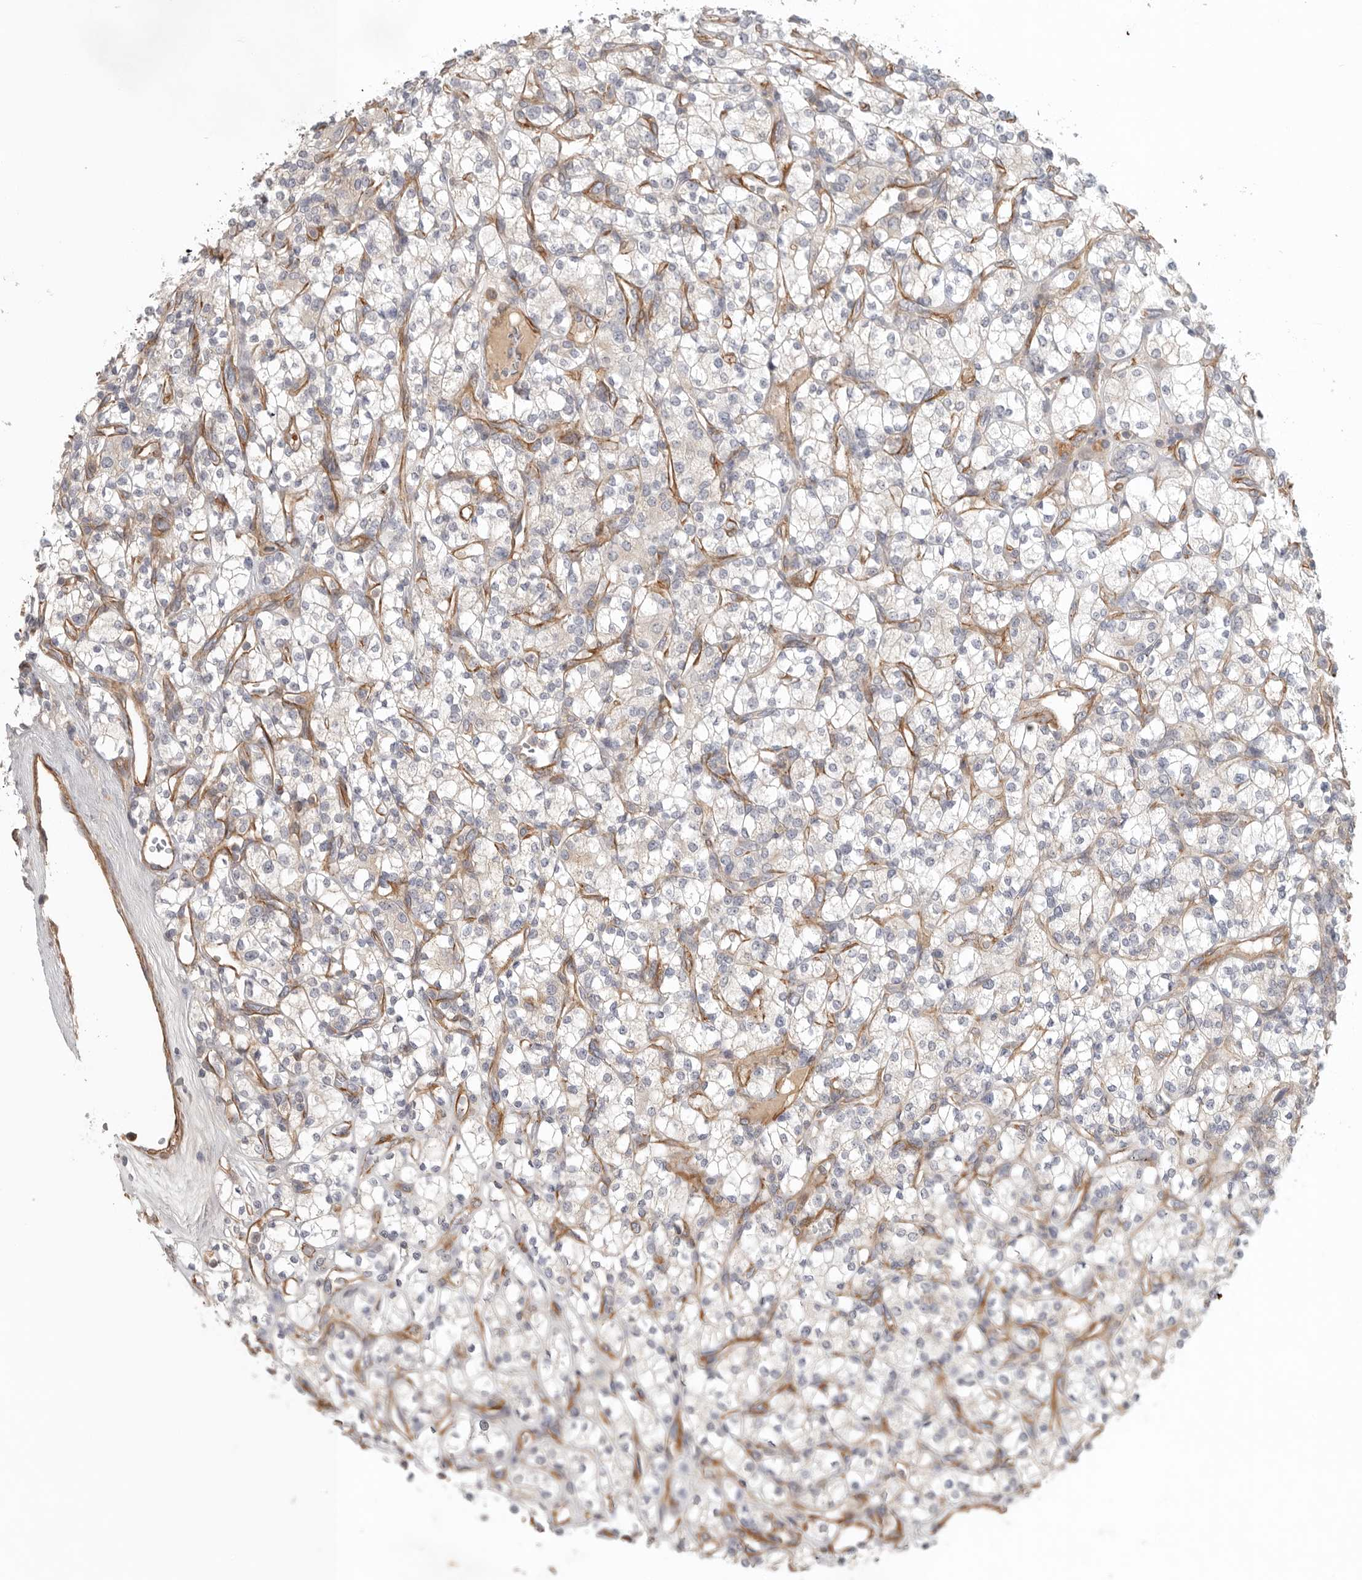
{"staining": {"intensity": "negative", "quantity": "none", "location": "none"}, "tissue": "renal cancer", "cell_type": "Tumor cells", "image_type": "cancer", "snomed": [{"axis": "morphology", "description": "Adenocarcinoma, NOS"}, {"axis": "topography", "description": "Kidney"}], "caption": "A photomicrograph of renal adenocarcinoma stained for a protein shows no brown staining in tumor cells. Nuclei are stained in blue.", "gene": "LONRF1", "patient": {"sex": "male", "age": 77}}